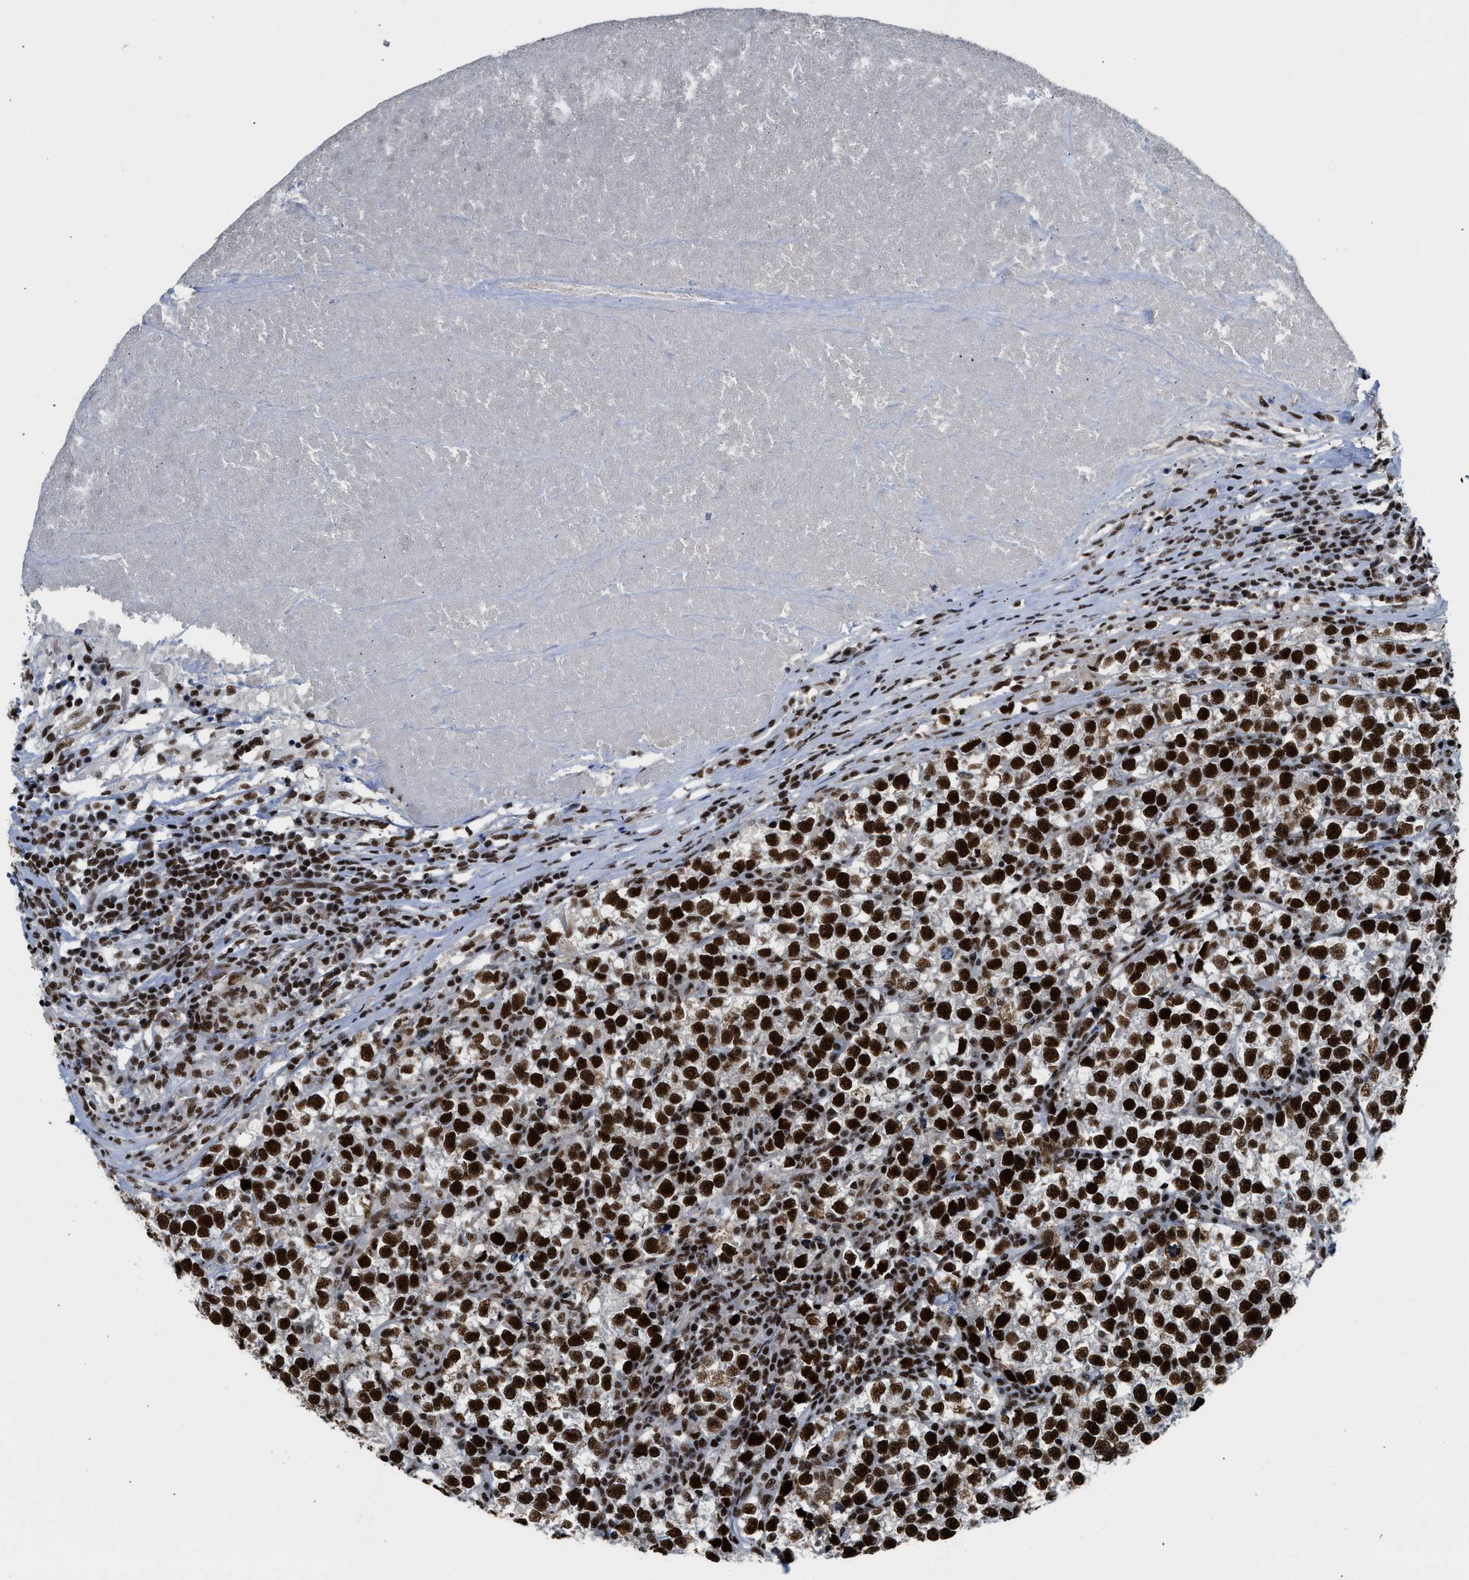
{"staining": {"intensity": "strong", "quantity": ">75%", "location": "nuclear"}, "tissue": "testis cancer", "cell_type": "Tumor cells", "image_type": "cancer", "snomed": [{"axis": "morphology", "description": "Normal tissue, NOS"}, {"axis": "morphology", "description": "Seminoma, NOS"}, {"axis": "topography", "description": "Testis"}], "caption": "About >75% of tumor cells in testis cancer demonstrate strong nuclear protein positivity as visualized by brown immunohistochemical staining.", "gene": "SCAF4", "patient": {"sex": "male", "age": 43}}